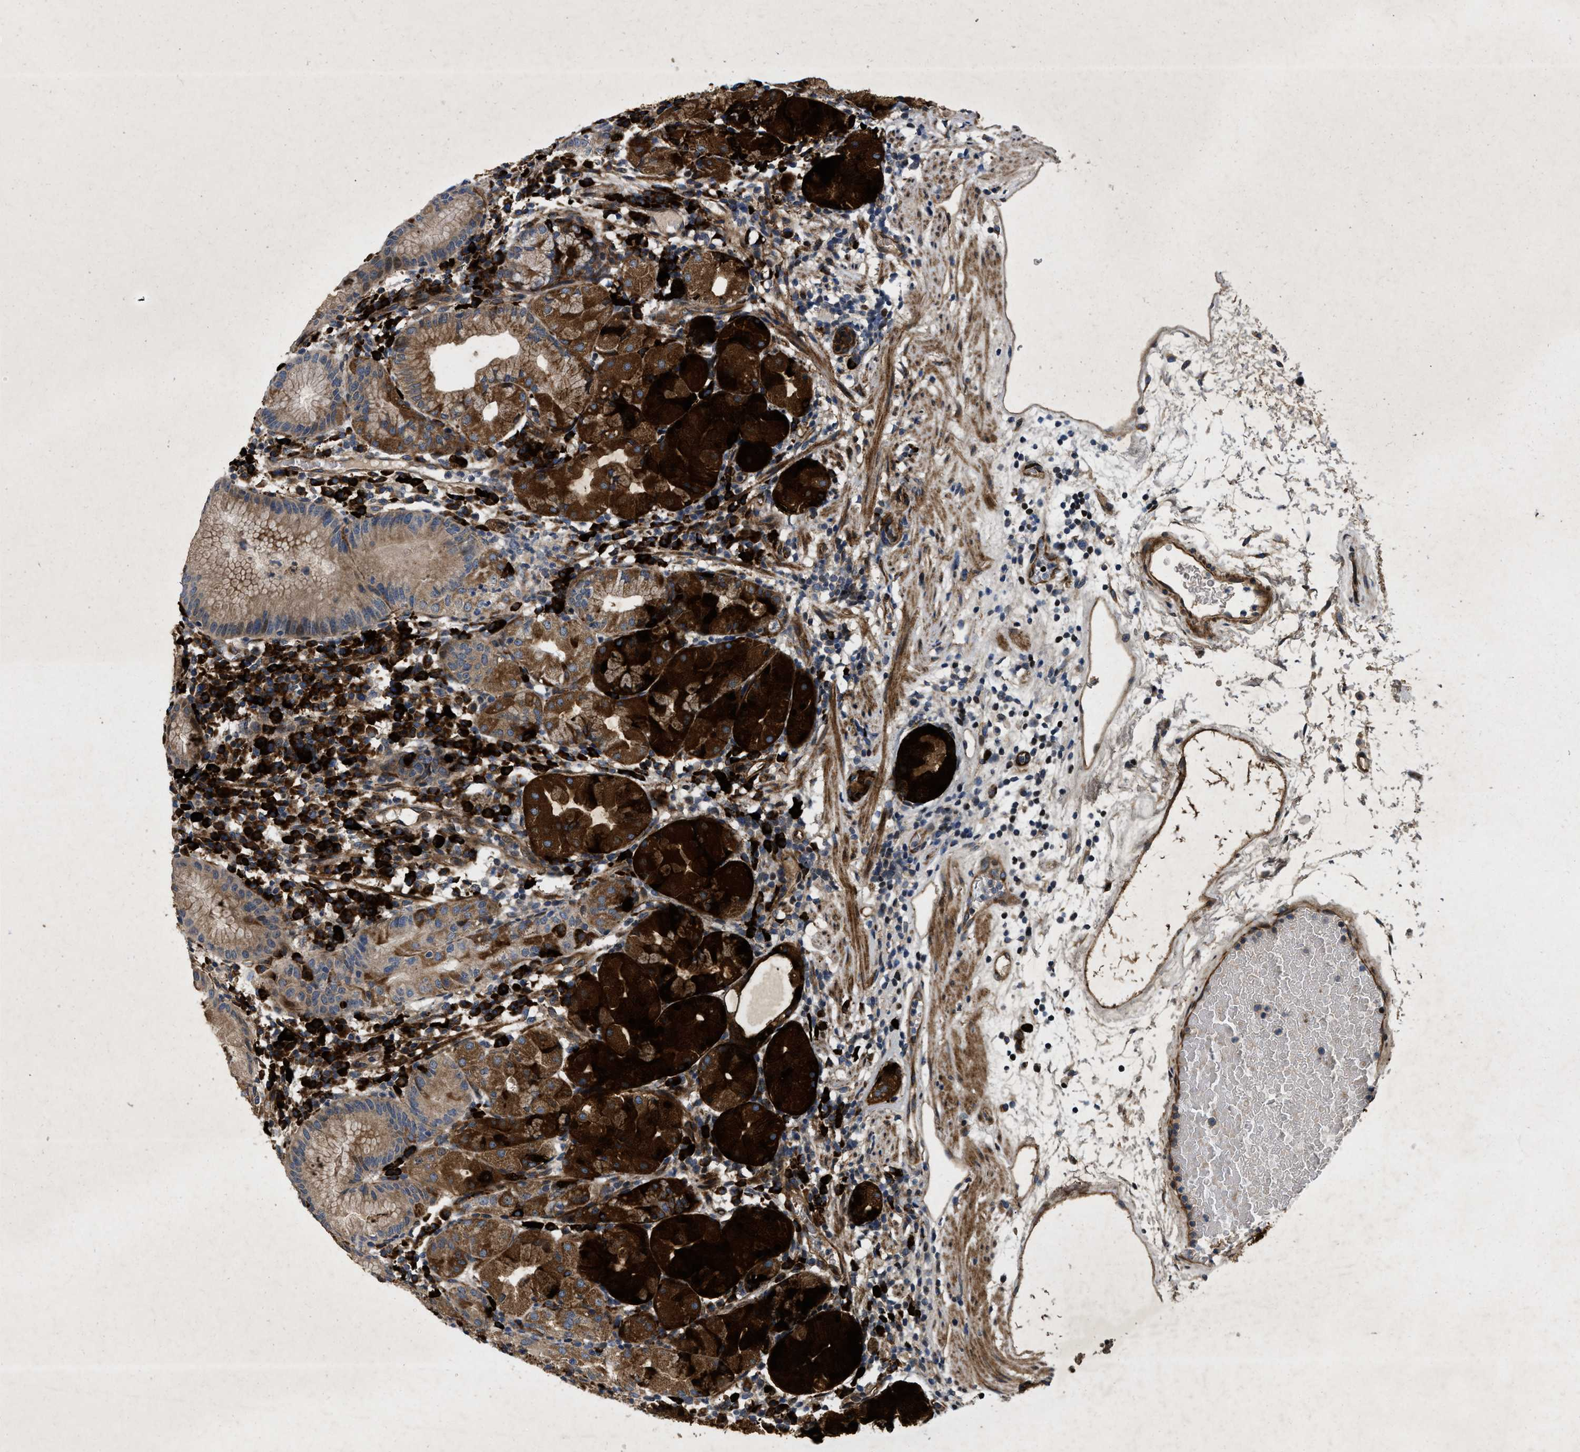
{"staining": {"intensity": "strong", "quantity": "25%-75%", "location": "cytoplasmic/membranous"}, "tissue": "stomach", "cell_type": "Glandular cells", "image_type": "normal", "snomed": [{"axis": "morphology", "description": "Normal tissue, NOS"}, {"axis": "topography", "description": "Stomach"}, {"axis": "topography", "description": "Stomach, lower"}], "caption": "Brown immunohistochemical staining in benign human stomach shows strong cytoplasmic/membranous staining in about 25%-75% of glandular cells. (DAB (3,3'-diaminobenzidine) IHC with brightfield microscopy, high magnification).", "gene": "HSPA12B", "patient": {"sex": "female", "age": 75}}